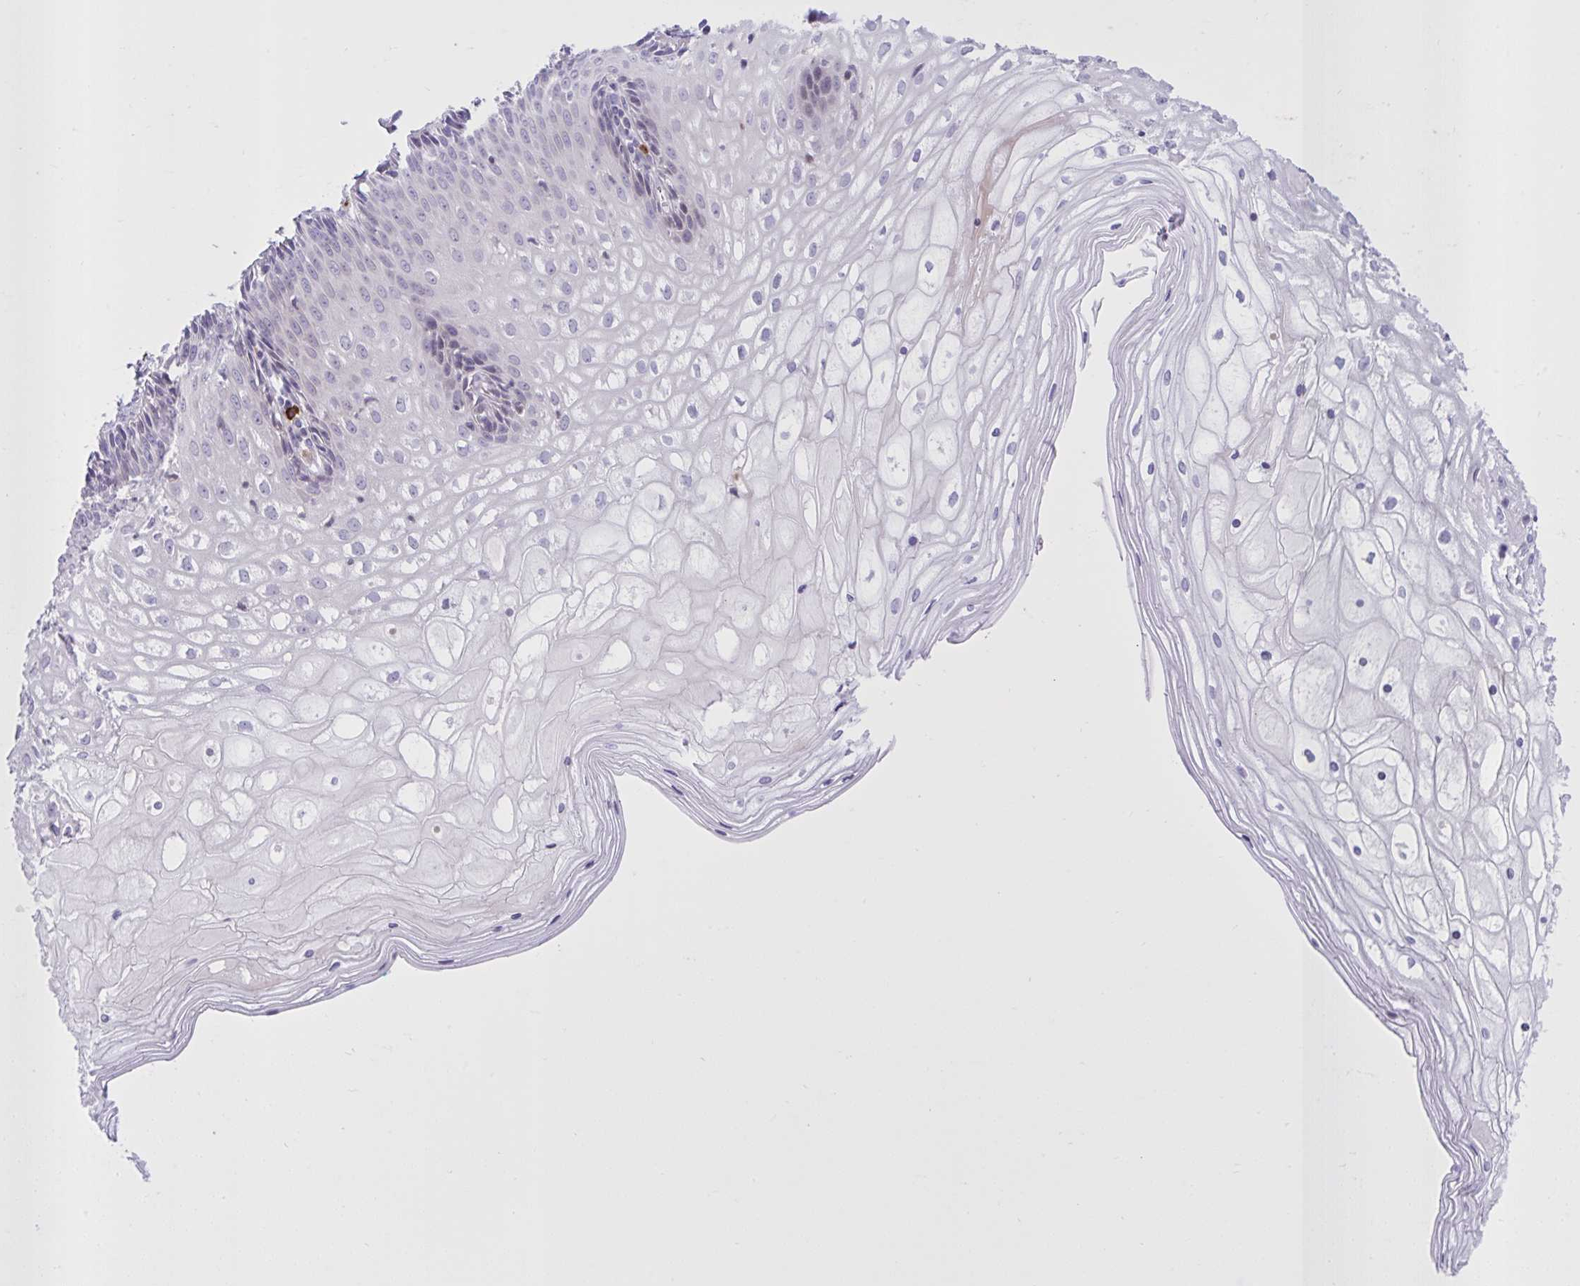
{"staining": {"intensity": "moderate", "quantity": "<25%", "location": "cytoplasmic/membranous"}, "tissue": "cervix", "cell_type": "Glandular cells", "image_type": "normal", "snomed": [{"axis": "morphology", "description": "Normal tissue, NOS"}, {"axis": "topography", "description": "Cervix"}], "caption": "Immunohistochemical staining of benign cervix reveals moderate cytoplasmic/membranous protein staining in about <25% of glandular cells. (DAB IHC with brightfield microscopy, high magnification).", "gene": "SPAG1", "patient": {"sex": "female", "age": 36}}